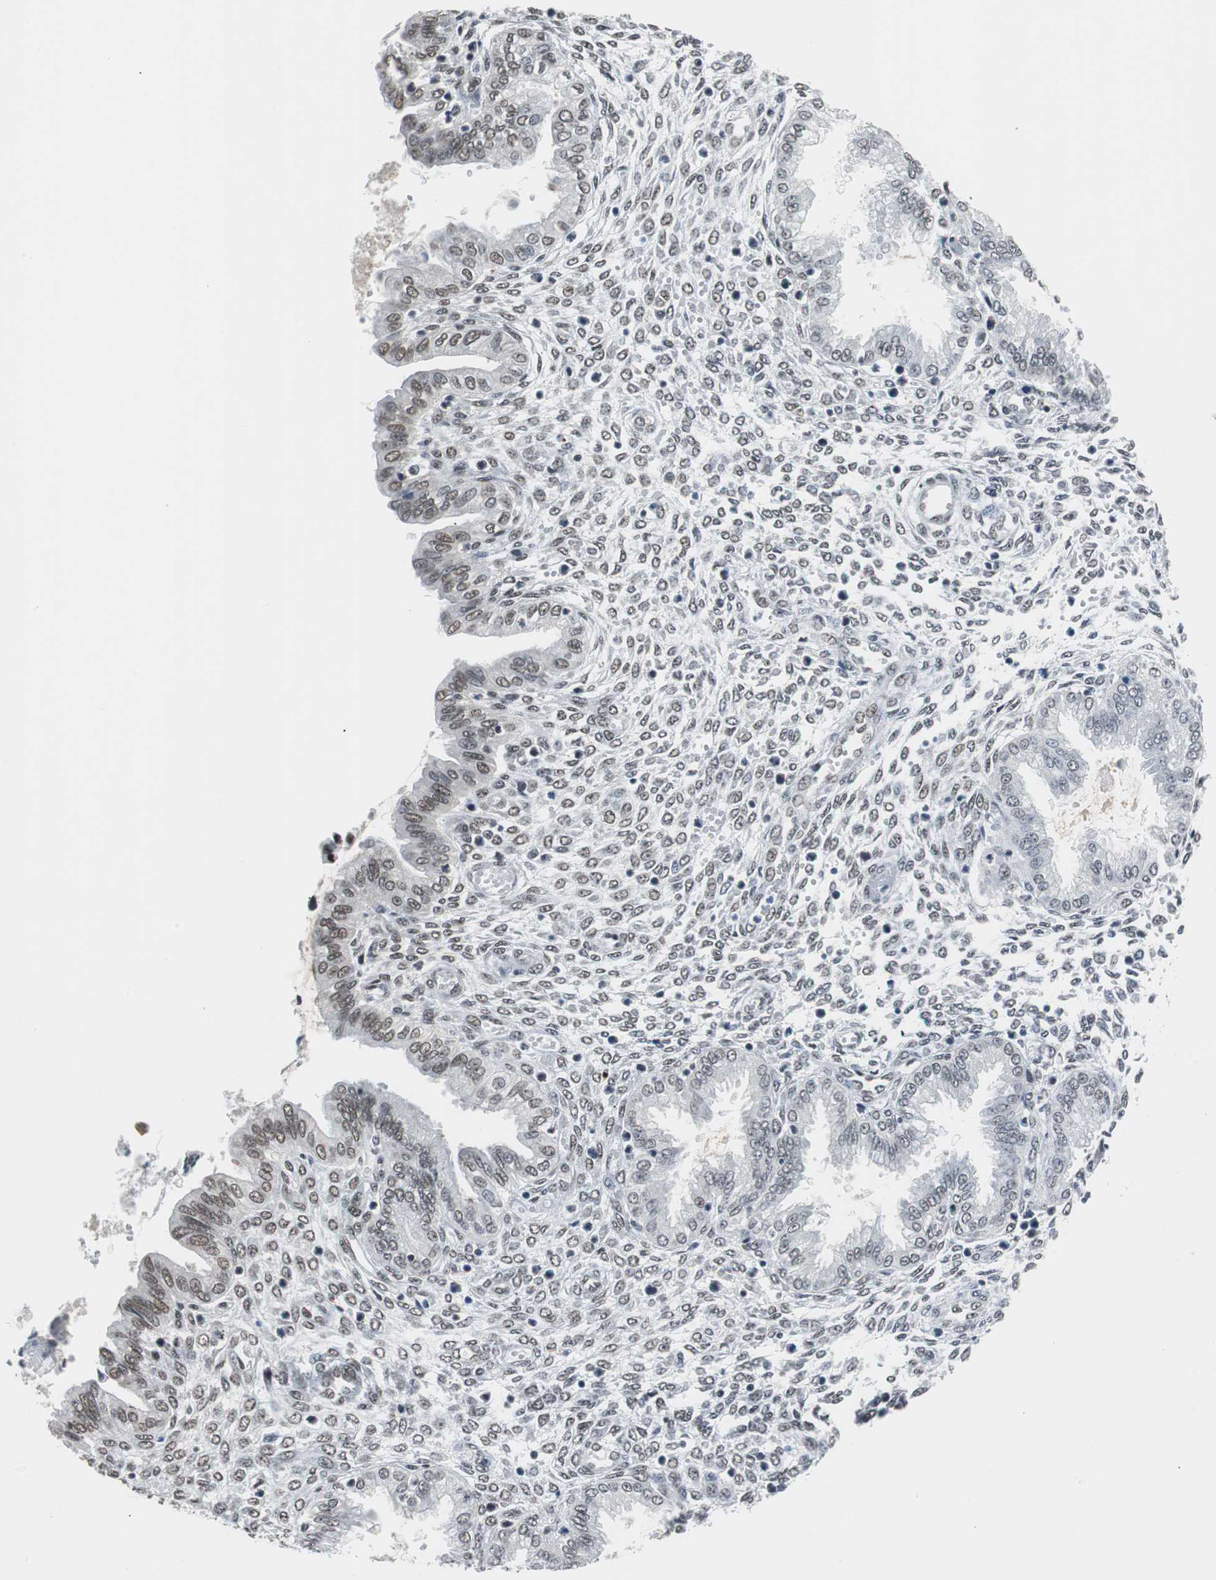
{"staining": {"intensity": "moderate", "quantity": ">75%", "location": "cytoplasmic/membranous,nuclear"}, "tissue": "endometrium", "cell_type": "Cells in endometrial stroma", "image_type": "normal", "snomed": [{"axis": "morphology", "description": "Normal tissue, NOS"}, {"axis": "topography", "description": "Endometrium"}], "caption": "This image reveals immunohistochemistry staining of unremarkable human endometrium, with medium moderate cytoplasmic/membranous,nuclear positivity in approximately >75% of cells in endometrial stroma.", "gene": "TAF7", "patient": {"sex": "female", "age": 33}}